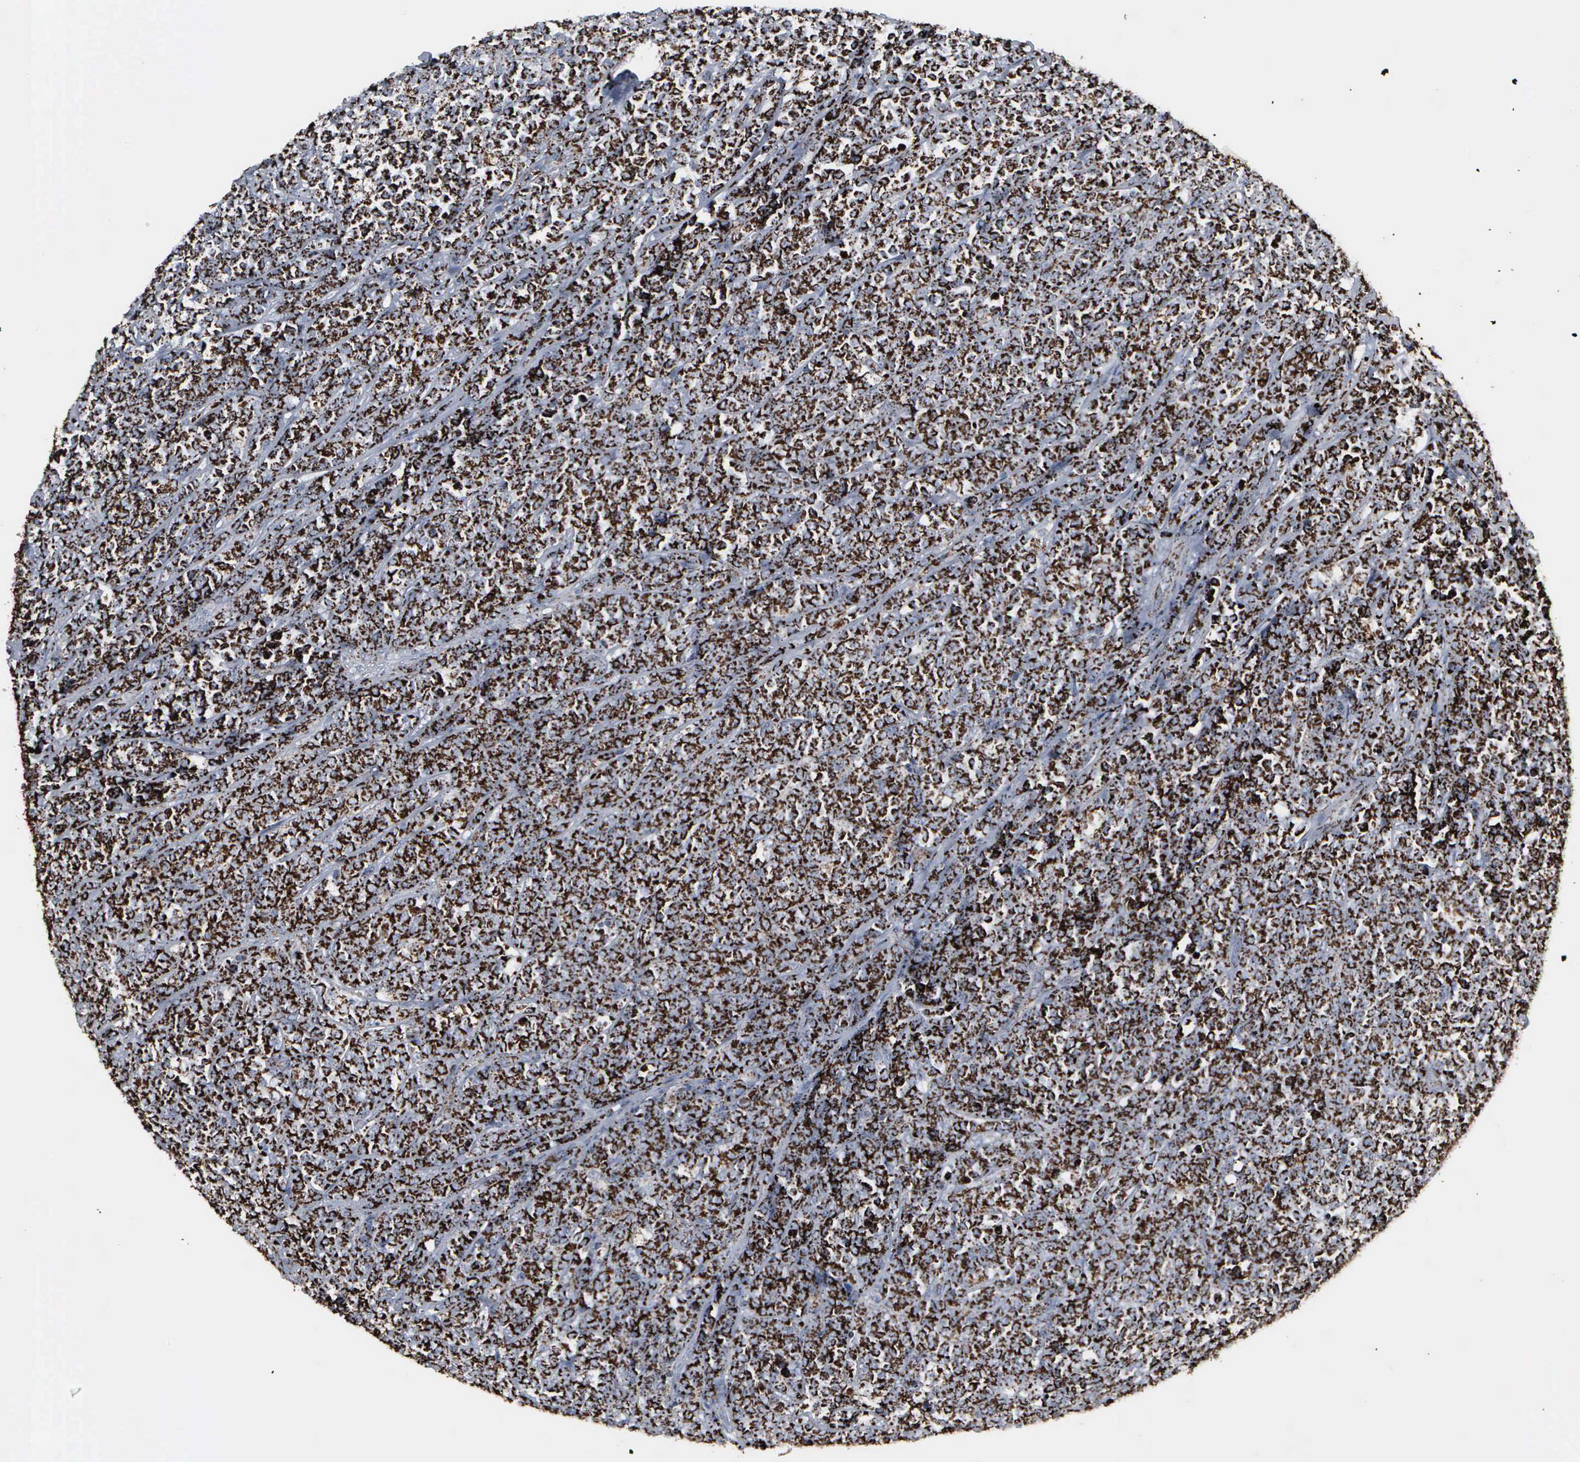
{"staining": {"intensity": "strong", "quantity": ">75%", "location": "cytoplasmic/membranous"}, "tissue": "lymphoma", "cell_type": "Tumor cells", "image_type": "cancer", "snomed": [{"axis": "morphology", "description": "Malignant lymphoma, non-Hodgkin's type, High grade"}, {"axis": "topography", "description": "Small intestine"}, {"axis": "topography", "description": "Colon"}], "caption": "Immunohistochemical staining of high-grade malignant lymphoma, non-Hodgkin's type demonstrates strong cytoplasmic/membranous protein staining in about >75% of tumor cells. (DAB IHC with brightfield microscopy, high magnification).", "gene": "HSPA9", "patient": {"sex": "male", "age": 8}}